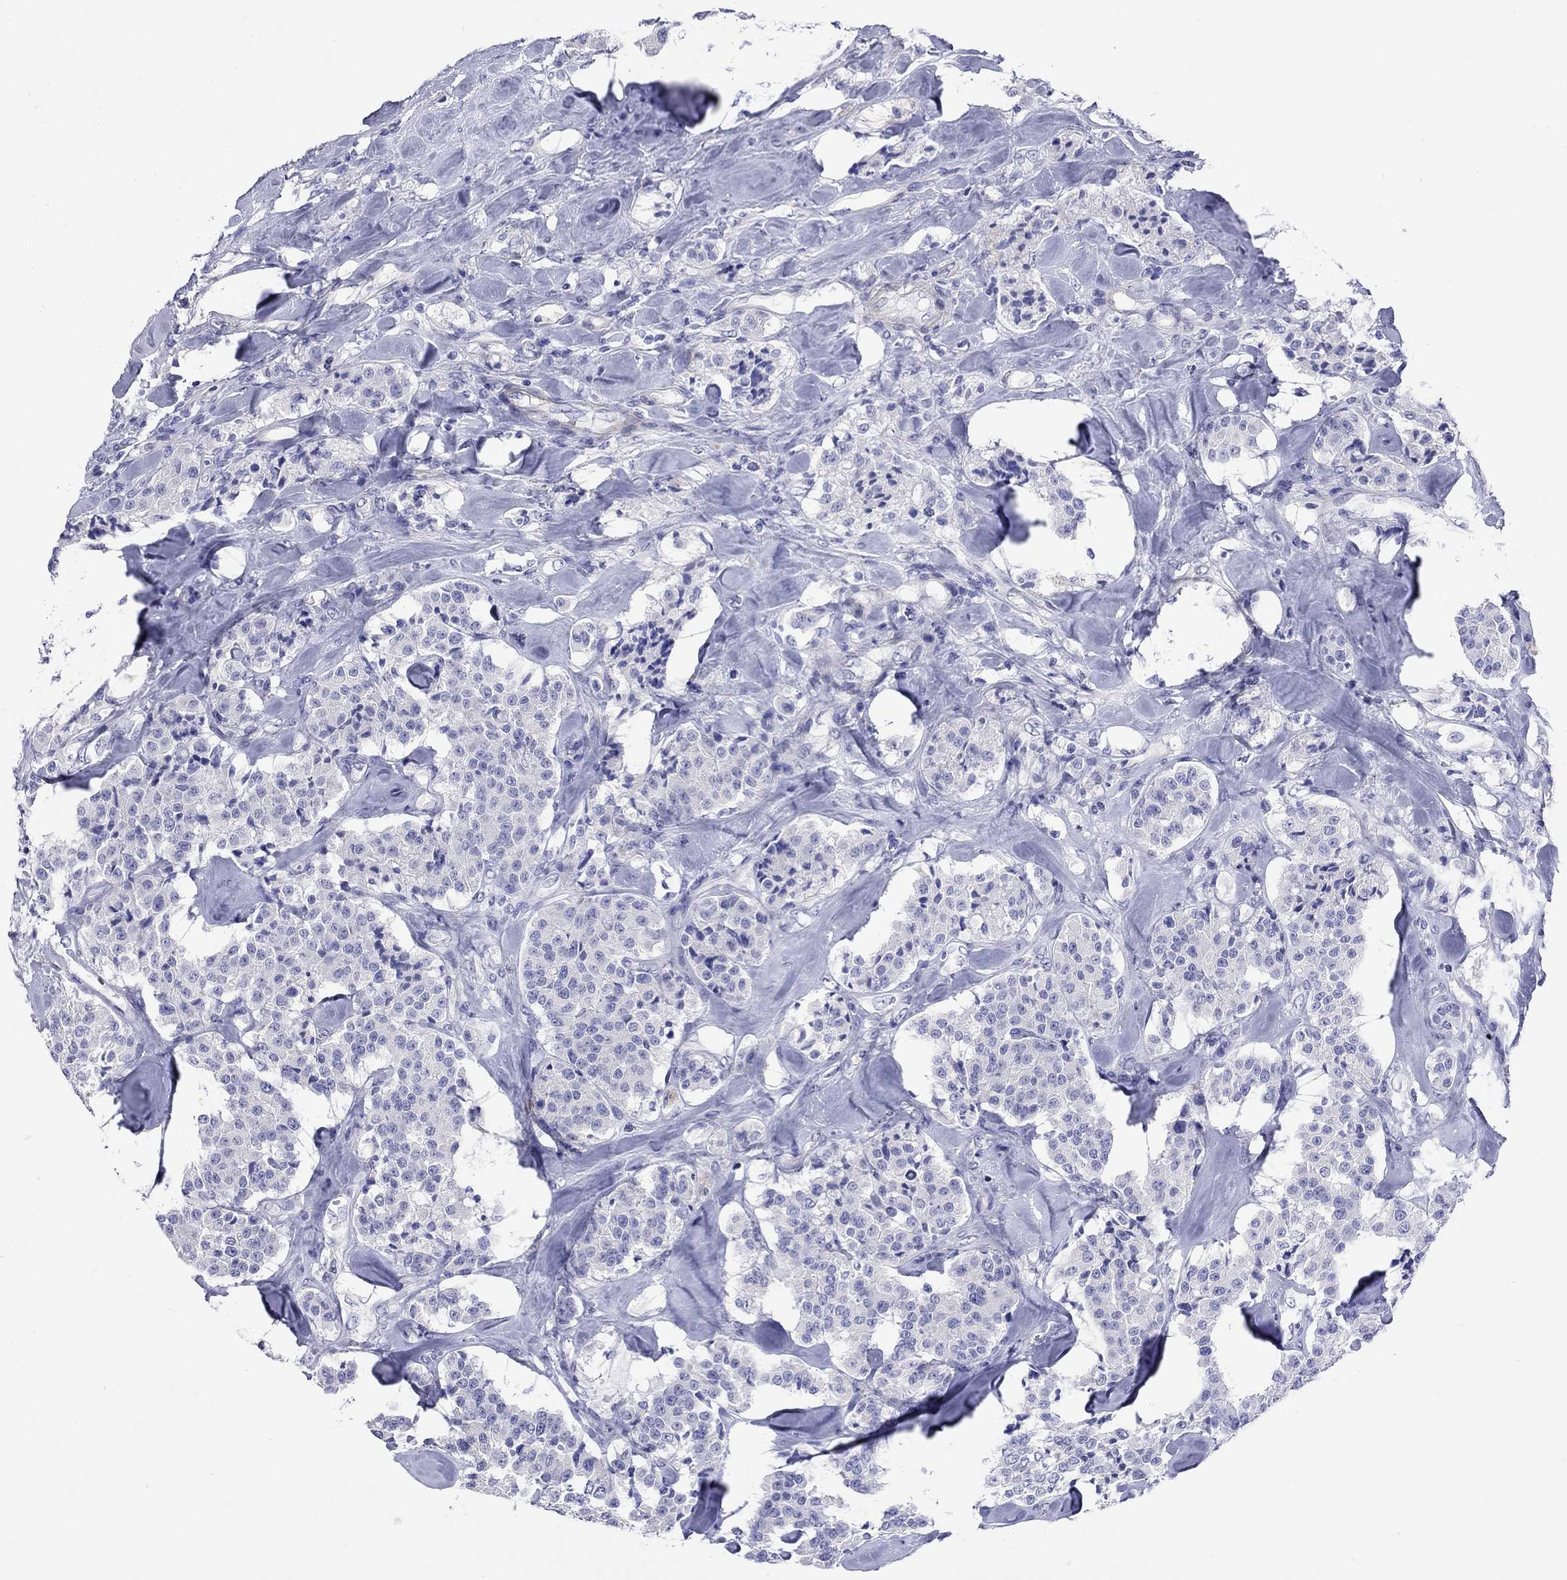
{"staining": {"intensity": "negative", "quantity": "none", "location": "none"}, "tissue": "carcinoid", "cell_type": "Tumor cells", "image_type": "cancer", "snomed": [{"axis": "morphology", "description": "Carcinoid, malignant, NOS"}, {"axis": "topography", "description": "Pancreas"}], "caption": "Photomicrograph shows no significant protein staining in tumor cells of carcinoid.", "gene": "KIAA2012", "patient": {"sex": "male", "age": 41}}